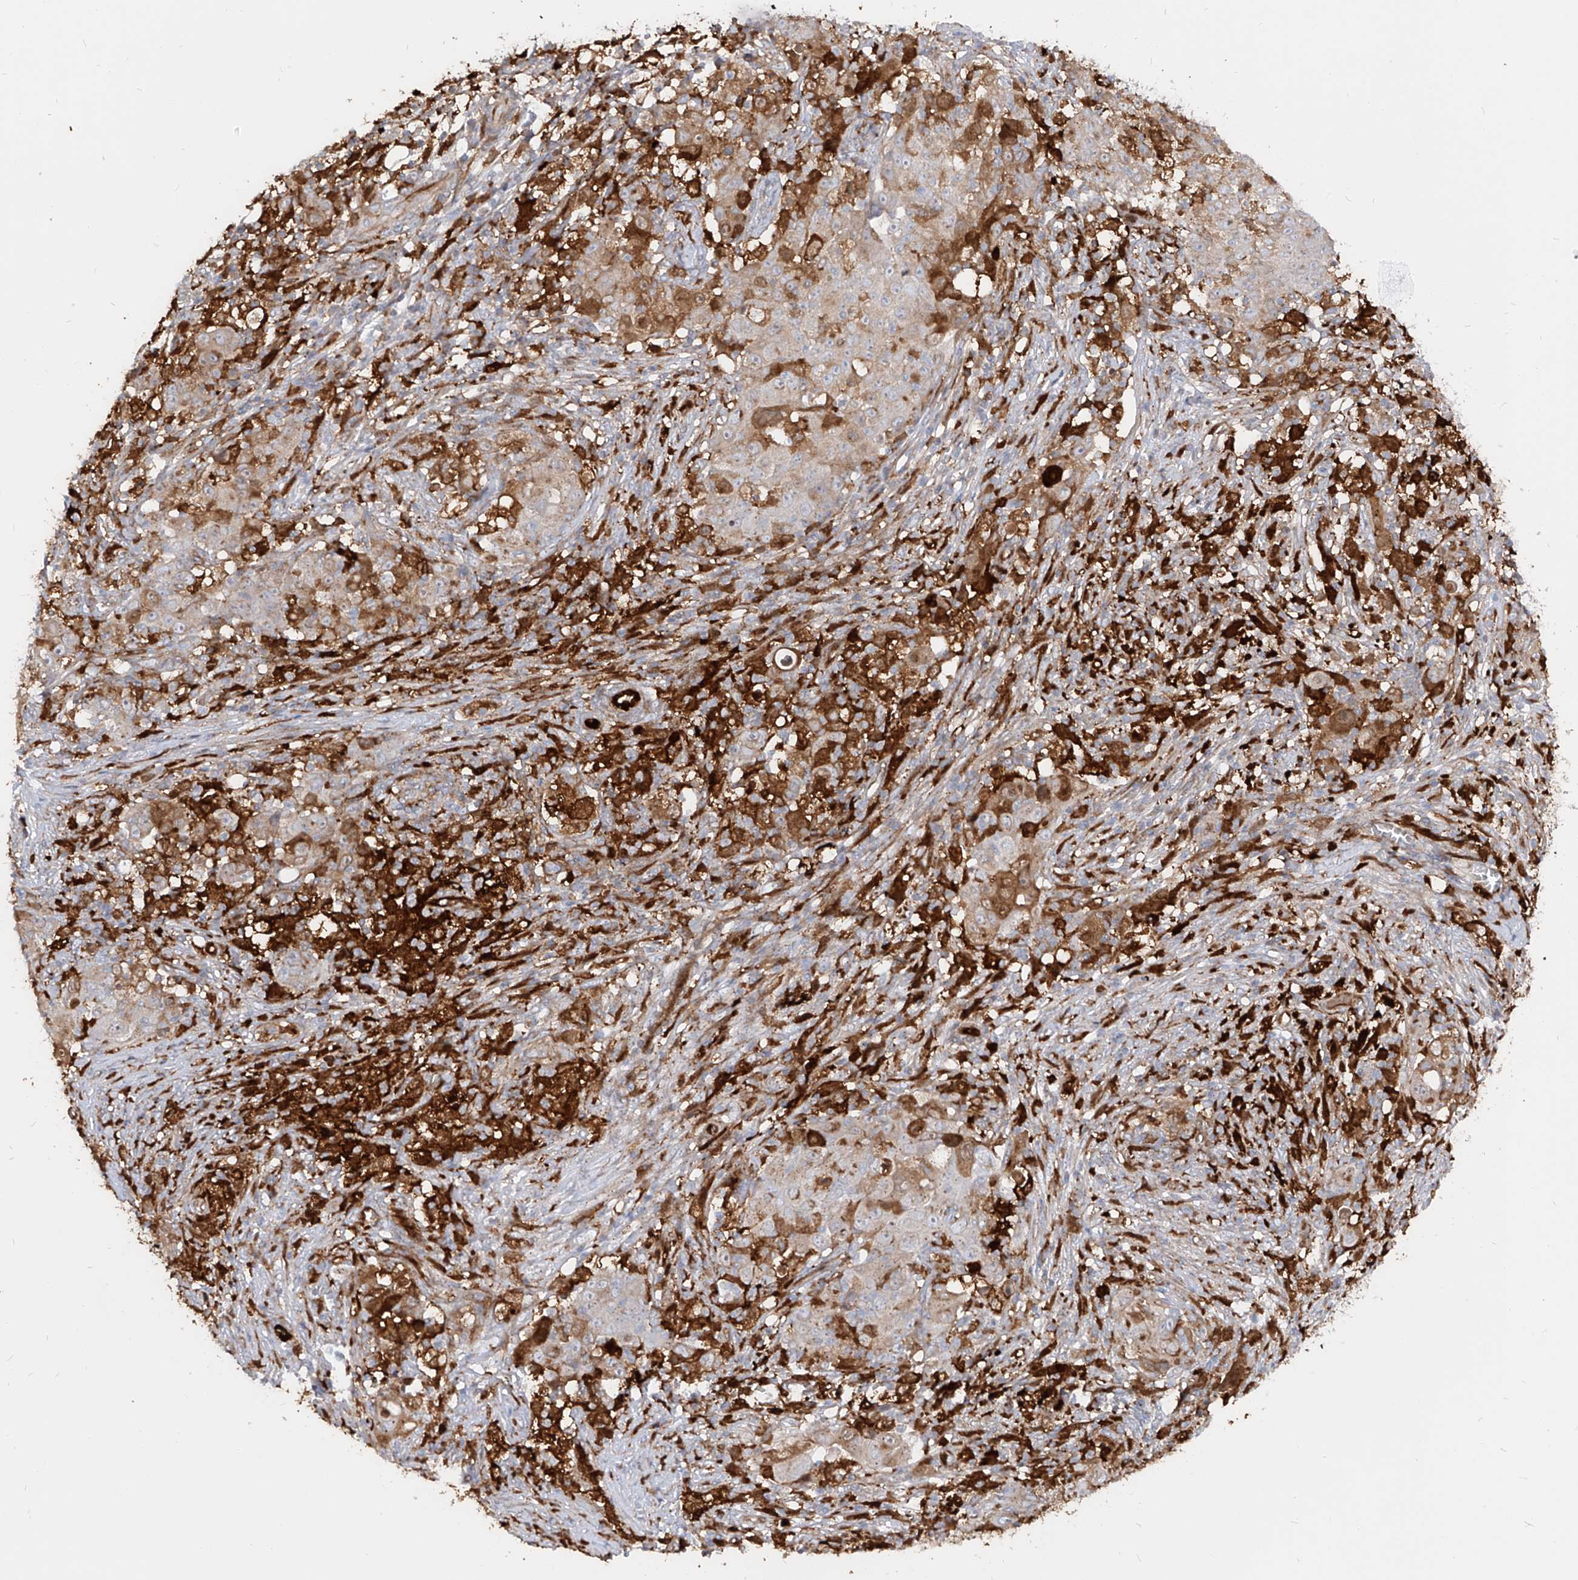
{"staining": {"intensity": "moderate", "quantity": "25%-75%", "location": "cytoplasmic/membranous"}, "tissue": "ovarian cancer", "cell_type": "Tumor cells", "image_type": "cancer", "snomed": [{"axis": "morphology", "description": "Carcinoma, endometroid"}, {"axis": "topography", "description": "Ovary"}], "caption": "Protein staining demonstrates moderate cytoplasmic/membranous staining in approximately 25%-75% of tumor cells in ovarian cancer.", "gene": "KYNU", "patient": {"sex": "female", "age": 42}}